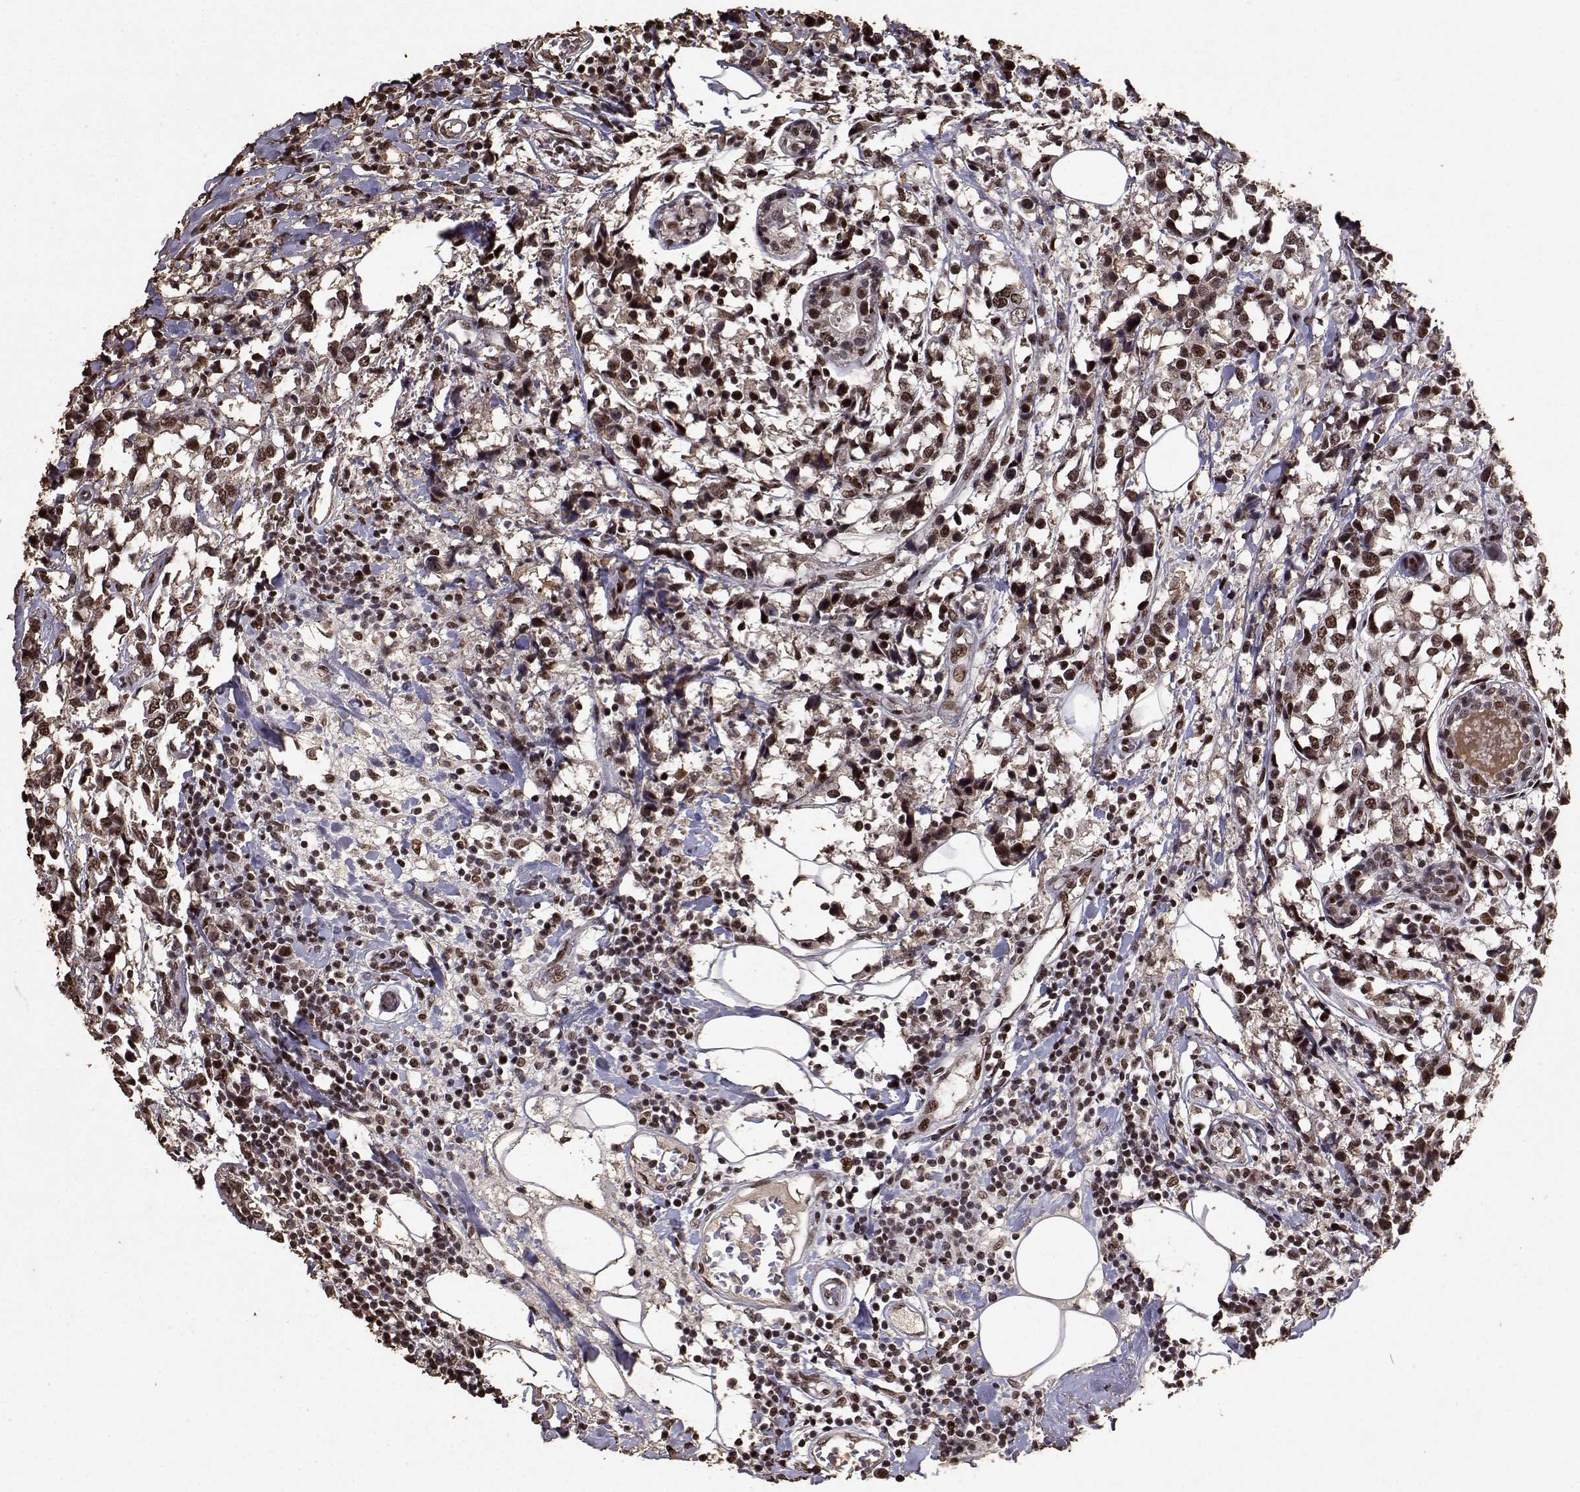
{"staining": {"intensity": "strong", "quantity": ">75%", "location": "nuclear"}, "tissue": "breast cancer", "cell_type": "Tumor cells", "image_type": "cancer", "snomed": [{"axis": "morphology", "description": "Lobular carcinoma"}, {"axis": "topography", "description": "Breast"}], "caption": "This is a histology image of IHC staining of lobular carcinoma (breast), which shows strong positivity in the nuclear of tumor cells.", "gene": "TOE1", "patient": {"sex": "female", "age": 59}}